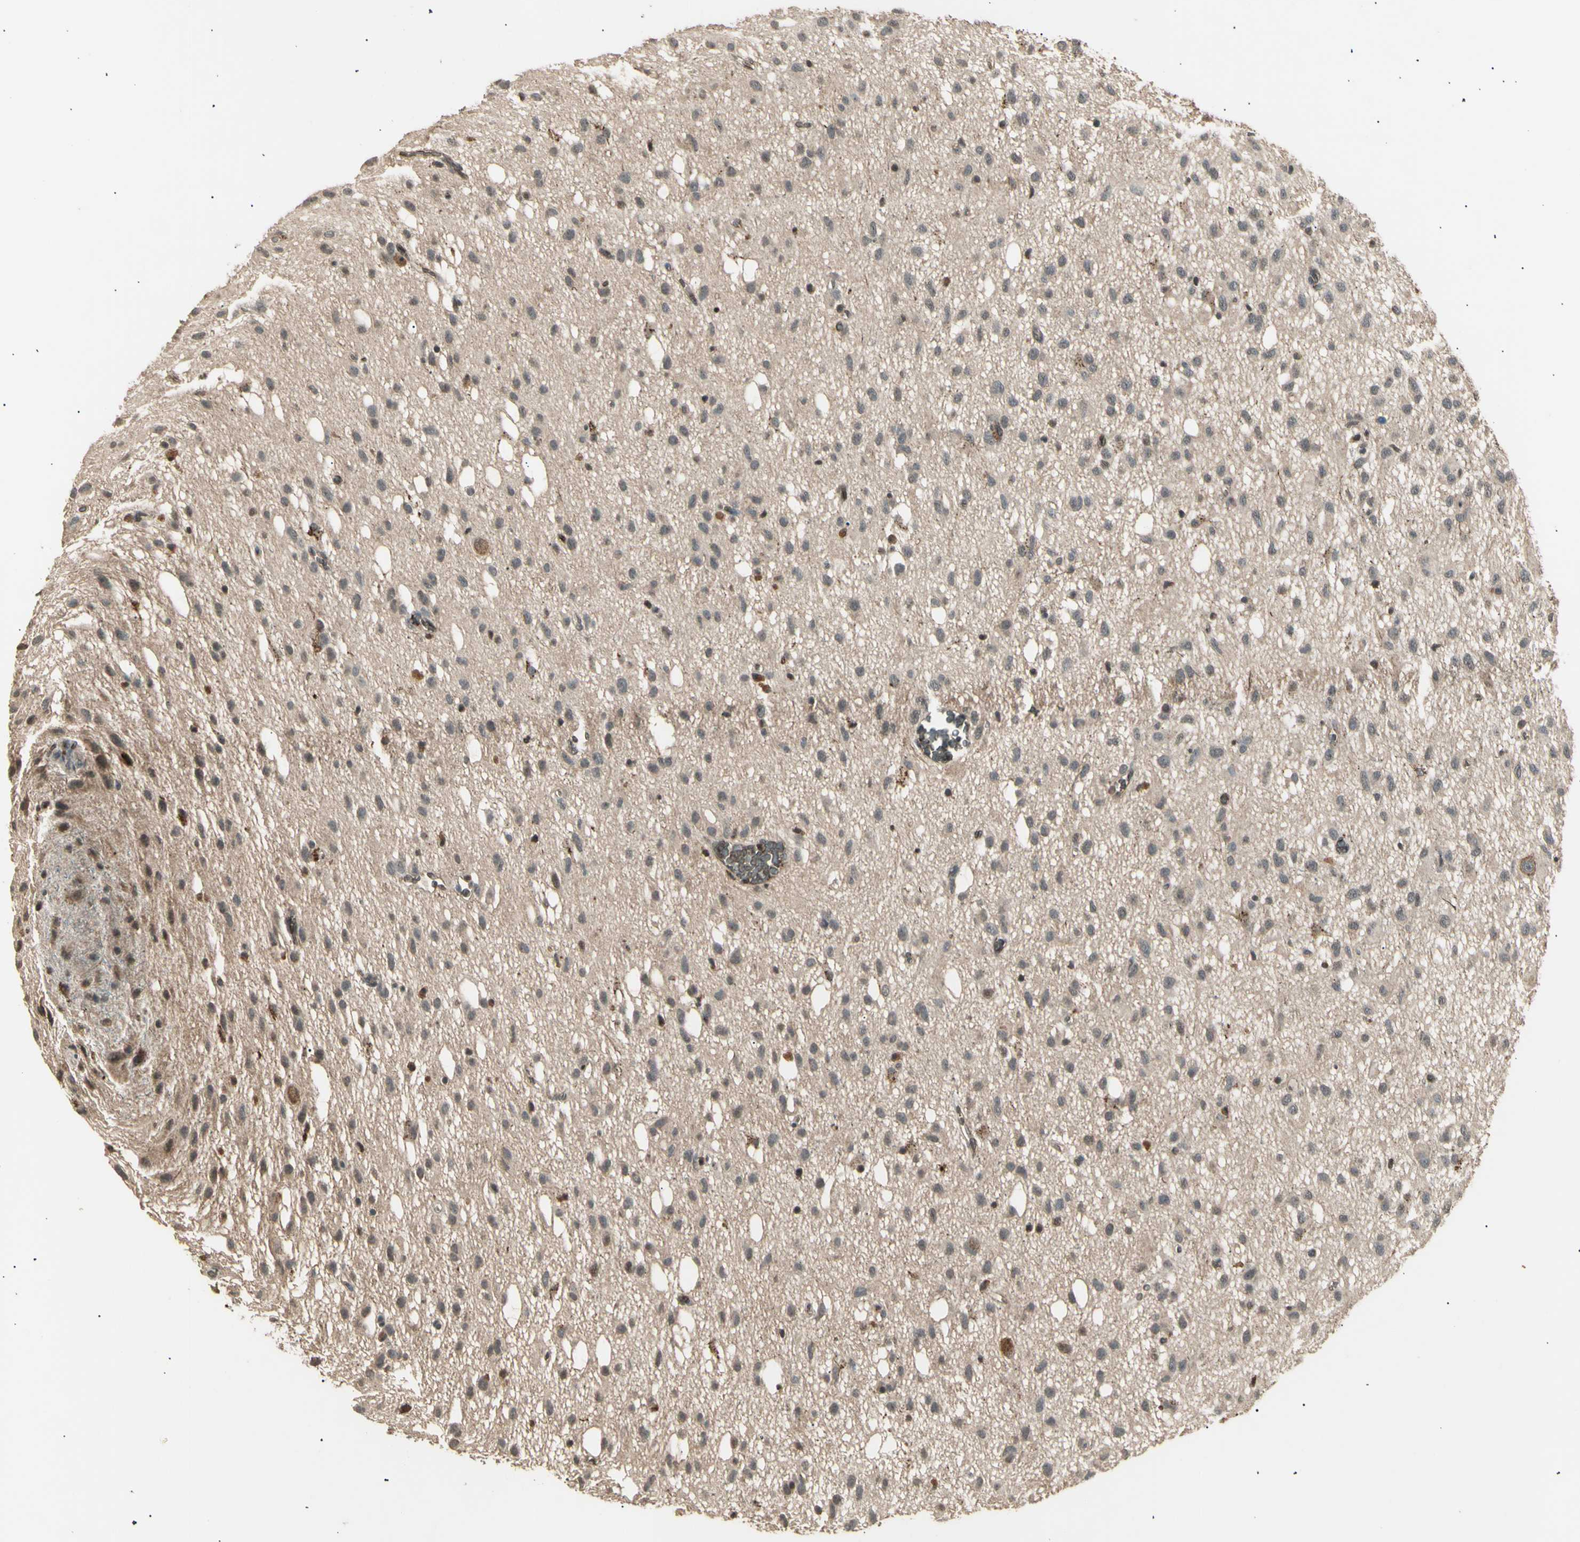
{"staining": {"intensity": "weak", "quantity": "<25%", "location": "cytoplasmic/membranous"}, "tissue": "glioma", "cell_type": "Tumor cells", "image_type": "cancer", "snomed": [{"axis": "morphology", "description": "Glioma, malignant, Low grade"}, {"axis": "topography", "description": "Brain"}], "caption": "DAB (3,3'-diaminobenzidine) immunohistochemical staining of glioma shows no significant staining in tumor cells.", "gene": "NUAK2", "patient": {"sex": "male", "age": 77}}